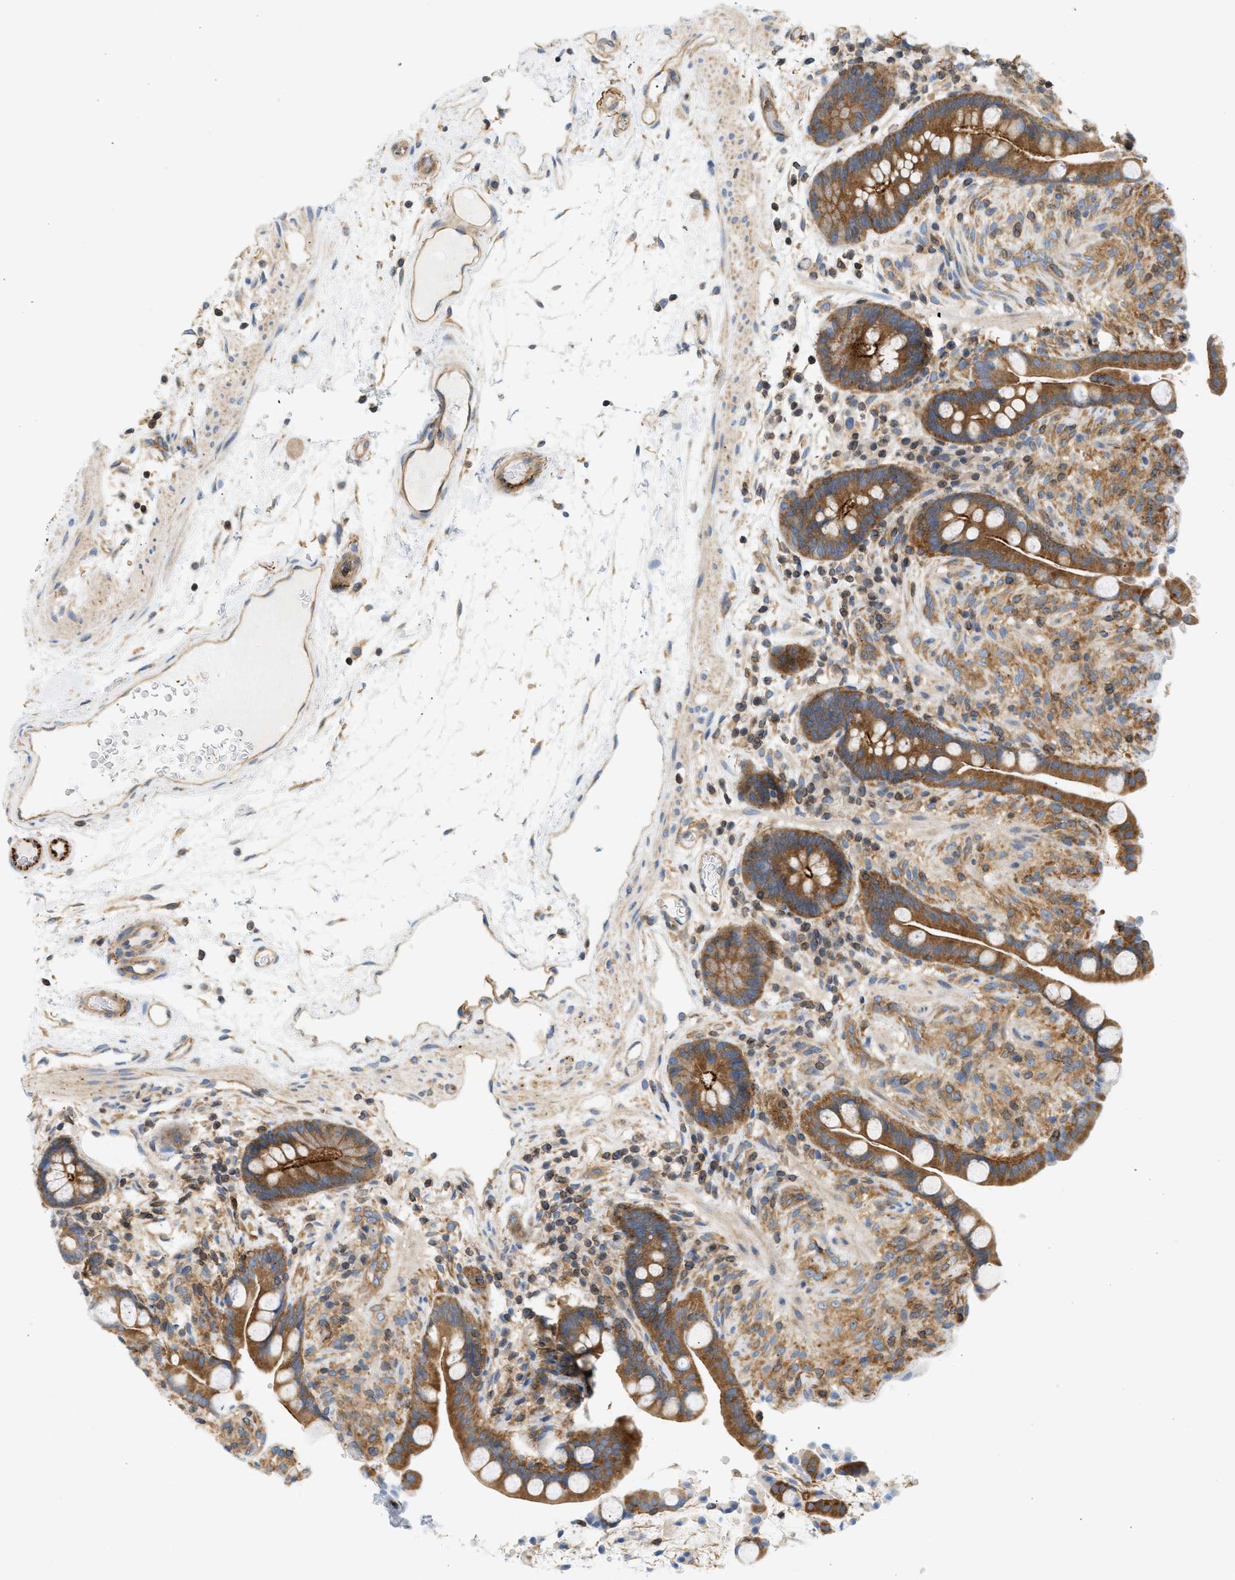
{"staining": {"intensity": "moderate", "quantity": ">75%", "location": "cytoplasmic/membranous"}, "tissue": "colon", "cell_type": "Endothelial cells", "image_type": "normal", "snomed": [{"axis": "morphology", "description": "Normal tissue, NOS"}, {"axis": "topography", "description": "Colon"}], "caption": "Moderate cytoplasmic/membranous protein expression is identified in about >75% of endothelial cells in colon. (IHC, brightfield microscopy, high magnification).", "gene": "STRN", "patient": {"sex": "male", "age": 73}}